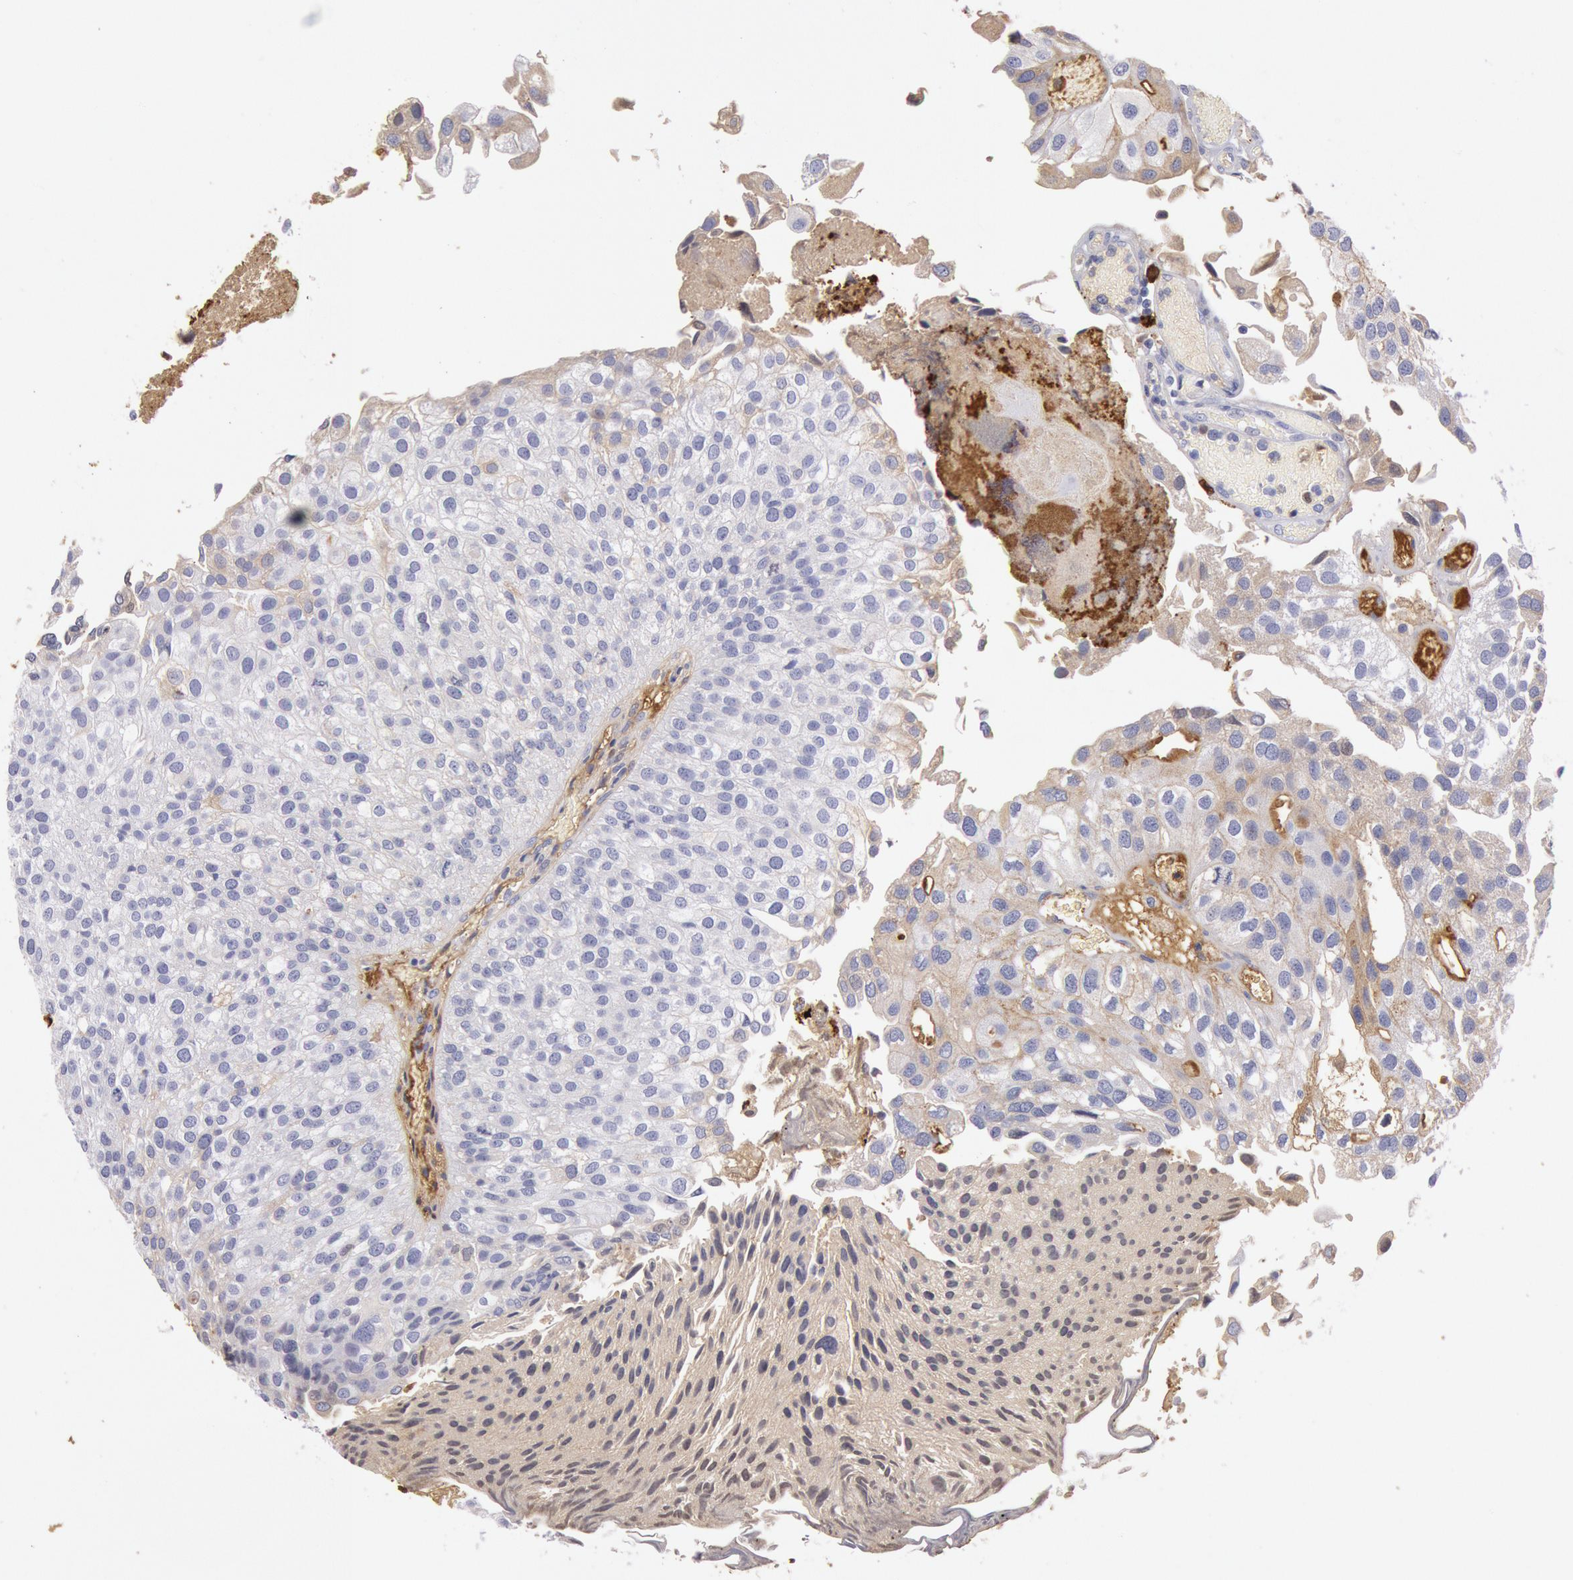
{"staining": {"intensity": "weak", "quantity": "25%-75%", "location": "cytoplasmic/membranous"}, "tissue": "urothelial cancer", "cell_type": "Tumor cells", "image_type": "cancer", "snomed": [{"axis": "morphology", "description": "Urothelial carcinoma, Low grade"}, {"axis": "topography", "description": "Urinary bladder"}], "caption": "Urothelial cancer was stained to show a protein in brown. There is low levels of weak cytoplasmic/membranous positivity in about 25%-75% of tumor cells.", "gene": "IGHA1", "patient": {"sex": "female", "age": 89}}